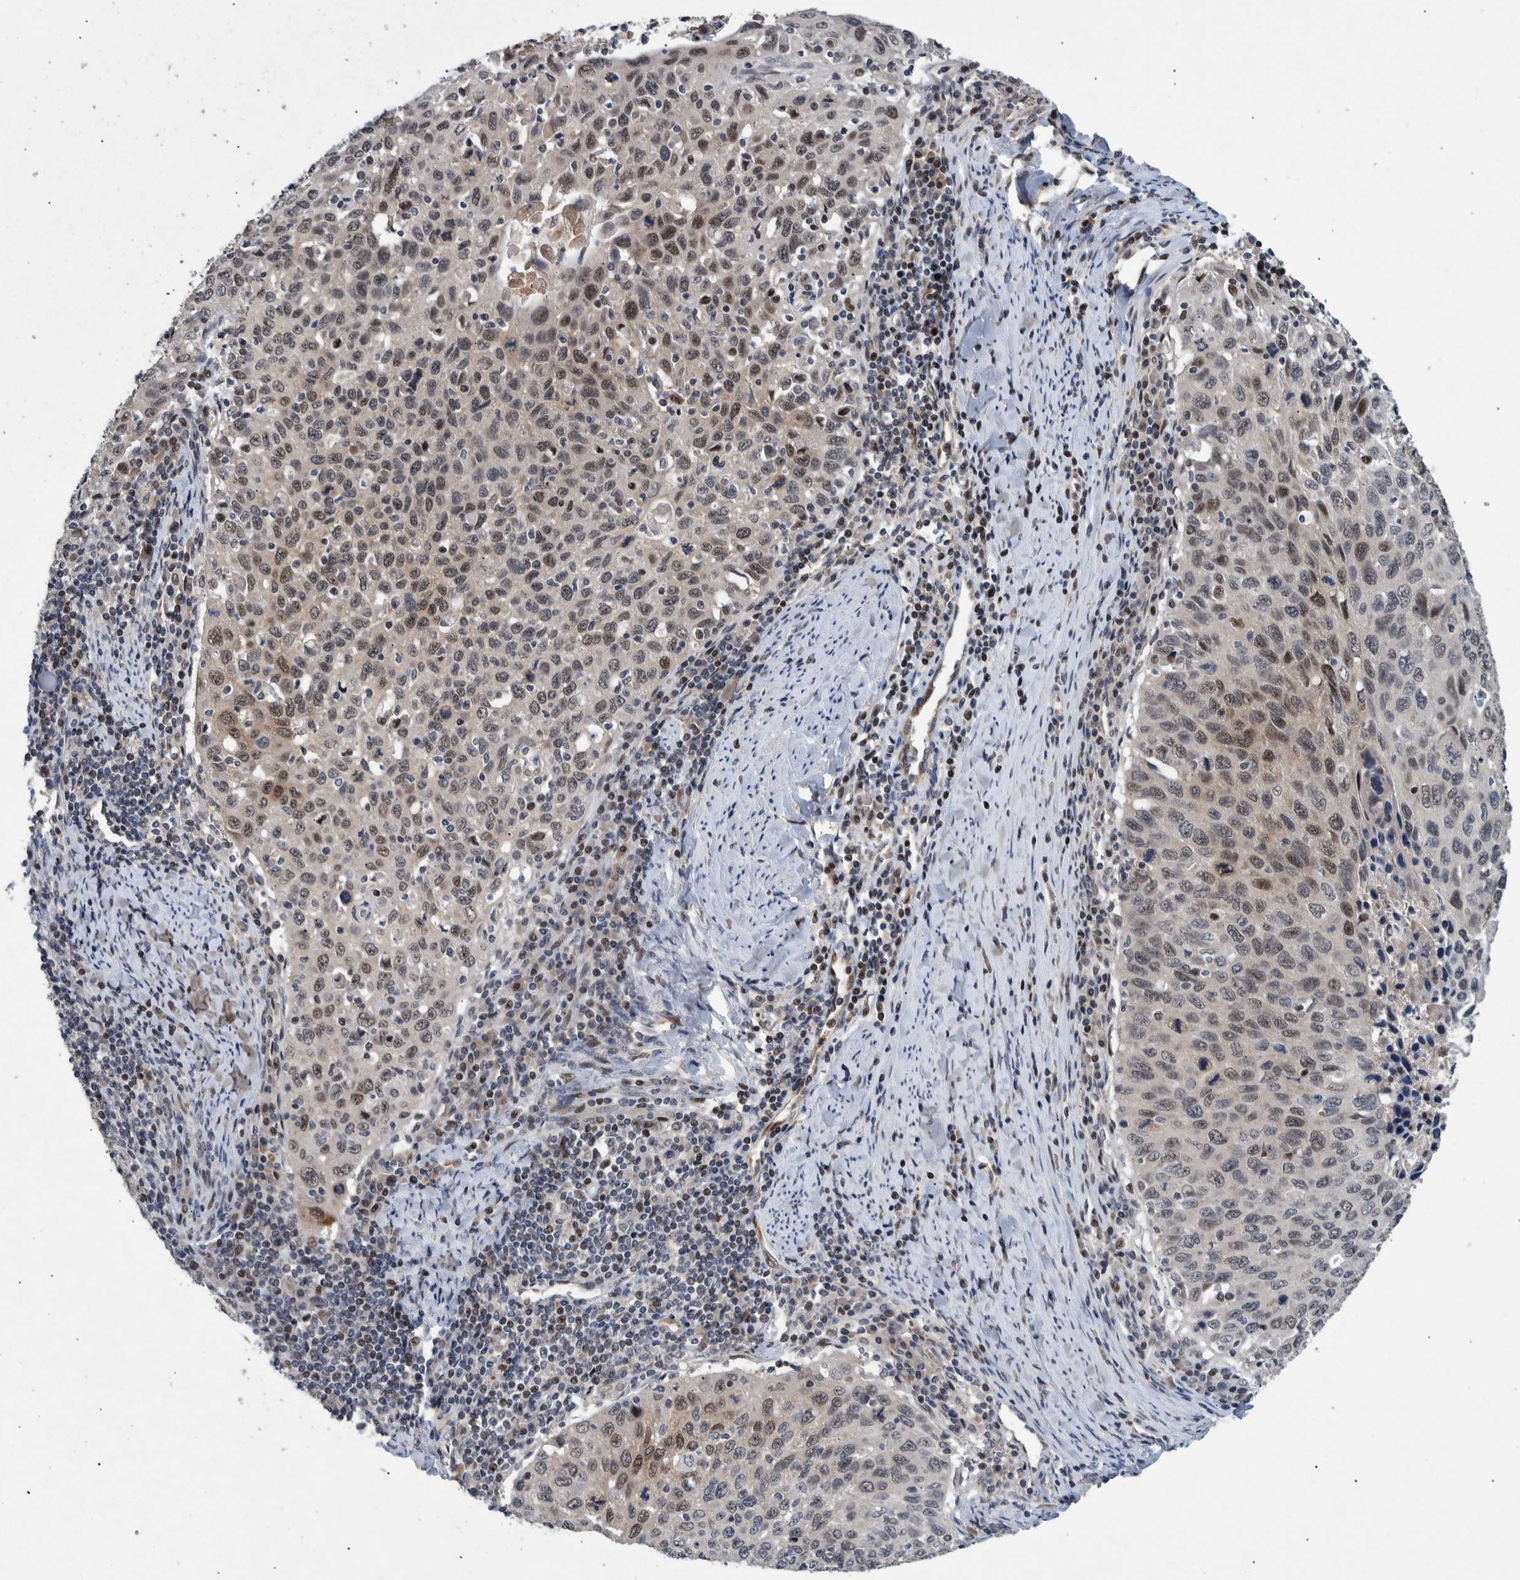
{"staining": {"intensity": "weak", "quantity": ">75%", "location": "nuclear"}, "tissue": "cervical cancer", "cell_type": "Tumor cells", "image_type": "cancer", "snomed": [{"axis": "morphology", "description": "Squamous cell carcinoma, NOS"}, {"axis": "topography", "description": "Cervix"}], "caption": "Tumor cells reveal low levels of weak nuclear staining in about >75% of cells in cervical squamous cell carcinoma.", "gene": "ESRP1", "patient": {"sex": "female", "age": 53}}